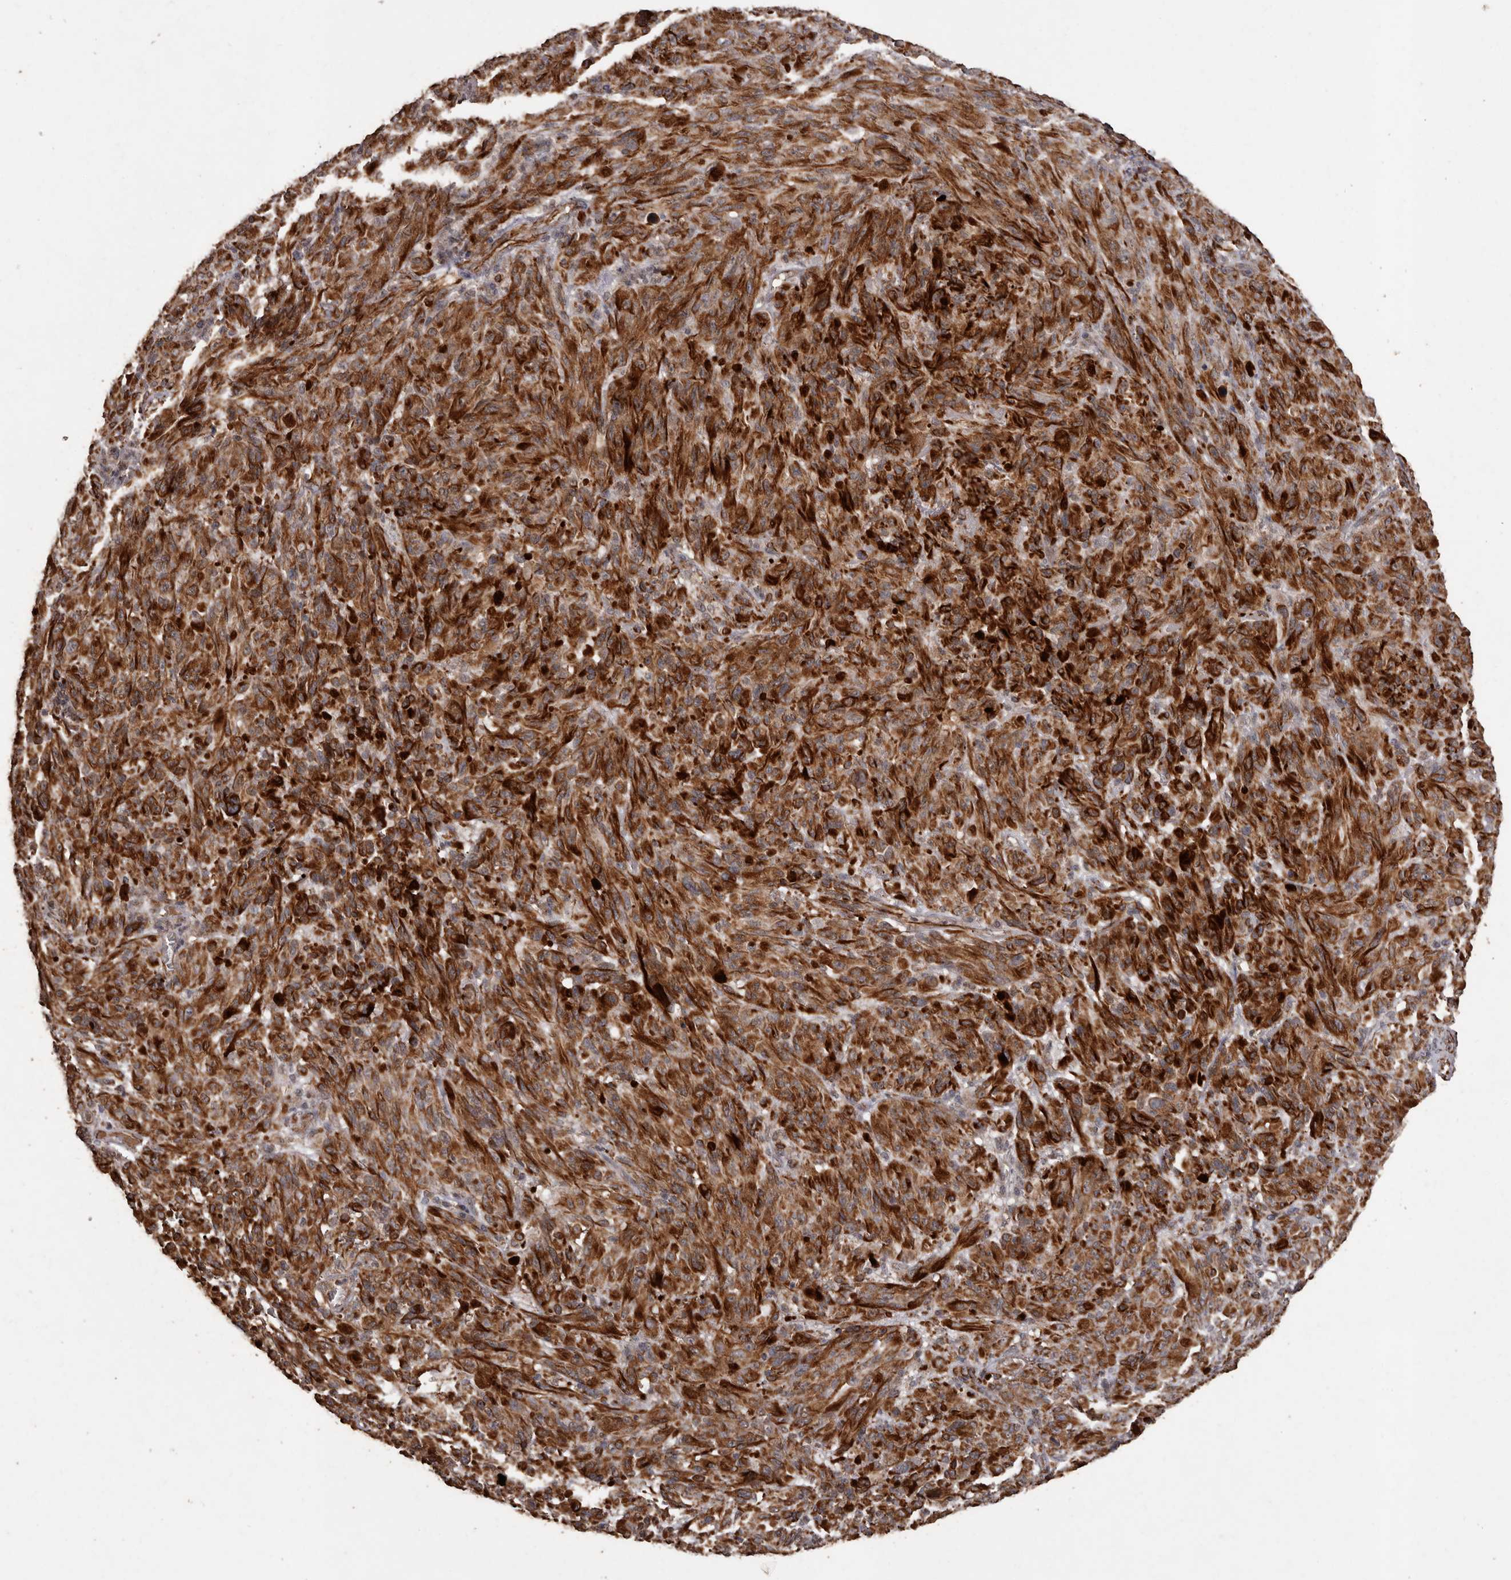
{"staining": {"intensity": "moderate", "quantity": ">75%", "location": "cytoplasmic/membranous"}, "tissue": "melanoma", "cell_type": "Tumor cells", "image_type": "cancer", "snomed": [{"axis": "morphology", "description": "Malignant melanoma, NOS"}, {"axis": "topography", "description": "Skin of head"}], "caption": "Immunohistochemistry (DAB) staining of human melanoma reveals moderate cytoplasmic/membranous protein staining in approximately >75% of tumor cells.", "gene": "BRAT1", "patient": {"sex": "male", "age": 96}}